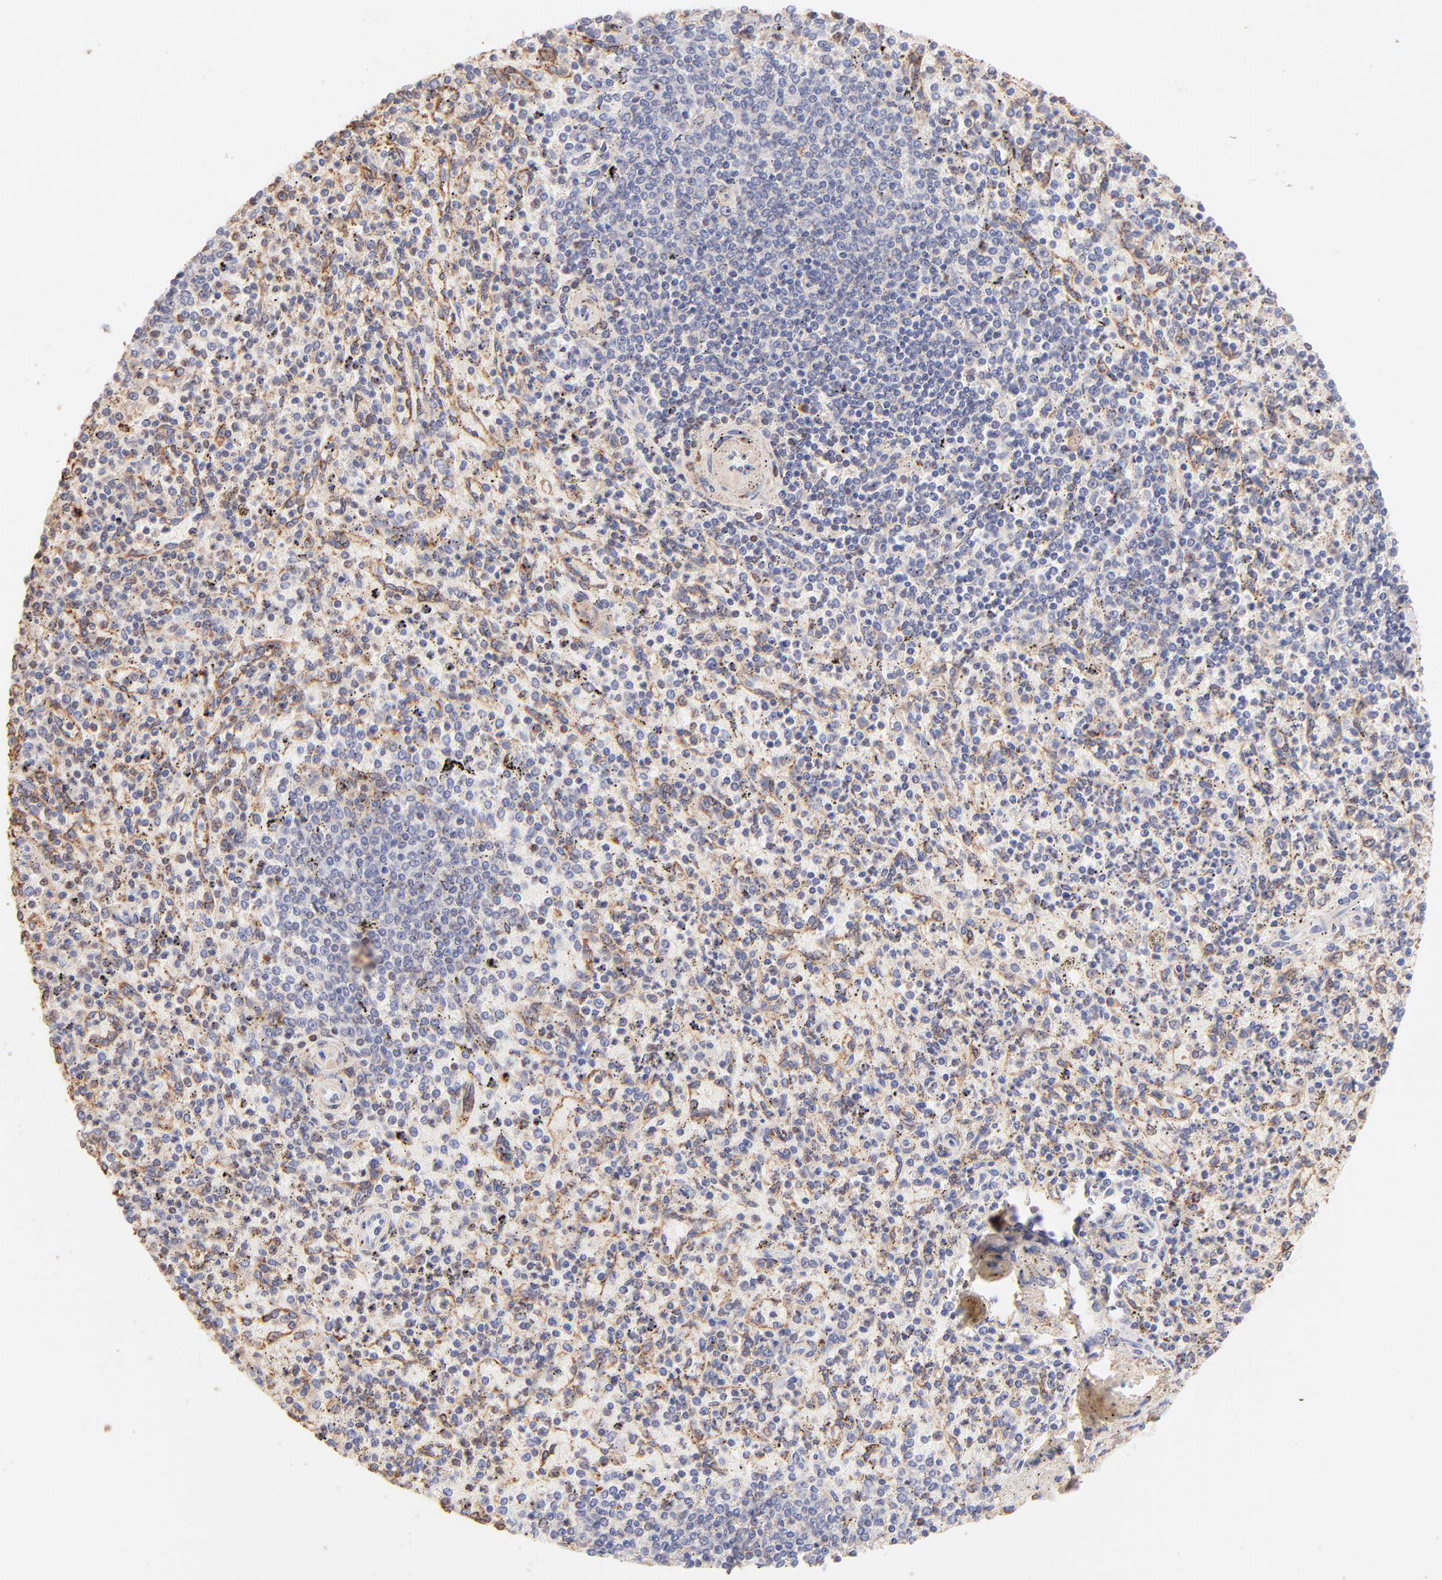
{"staining": {"intensity": "weak", "quantity": "25%-75%", "location": "cytoplasmic/membranous"}, "tissue": "spleen", "cell_type": "Cells in red pulp", "image_type": "normal", "snomed": [{"axis": "morphology", "description": "Normal tissue, NOS"}, {"axis": "topography", "description": "Spleen"}], "caption": "Weak cytoplasmic/membranous protein expression is identified in approximately 25%-75% of cells in red pulp in spleen.", "gene": "BGN", "patient": {"sex": "male", "age": 72}}